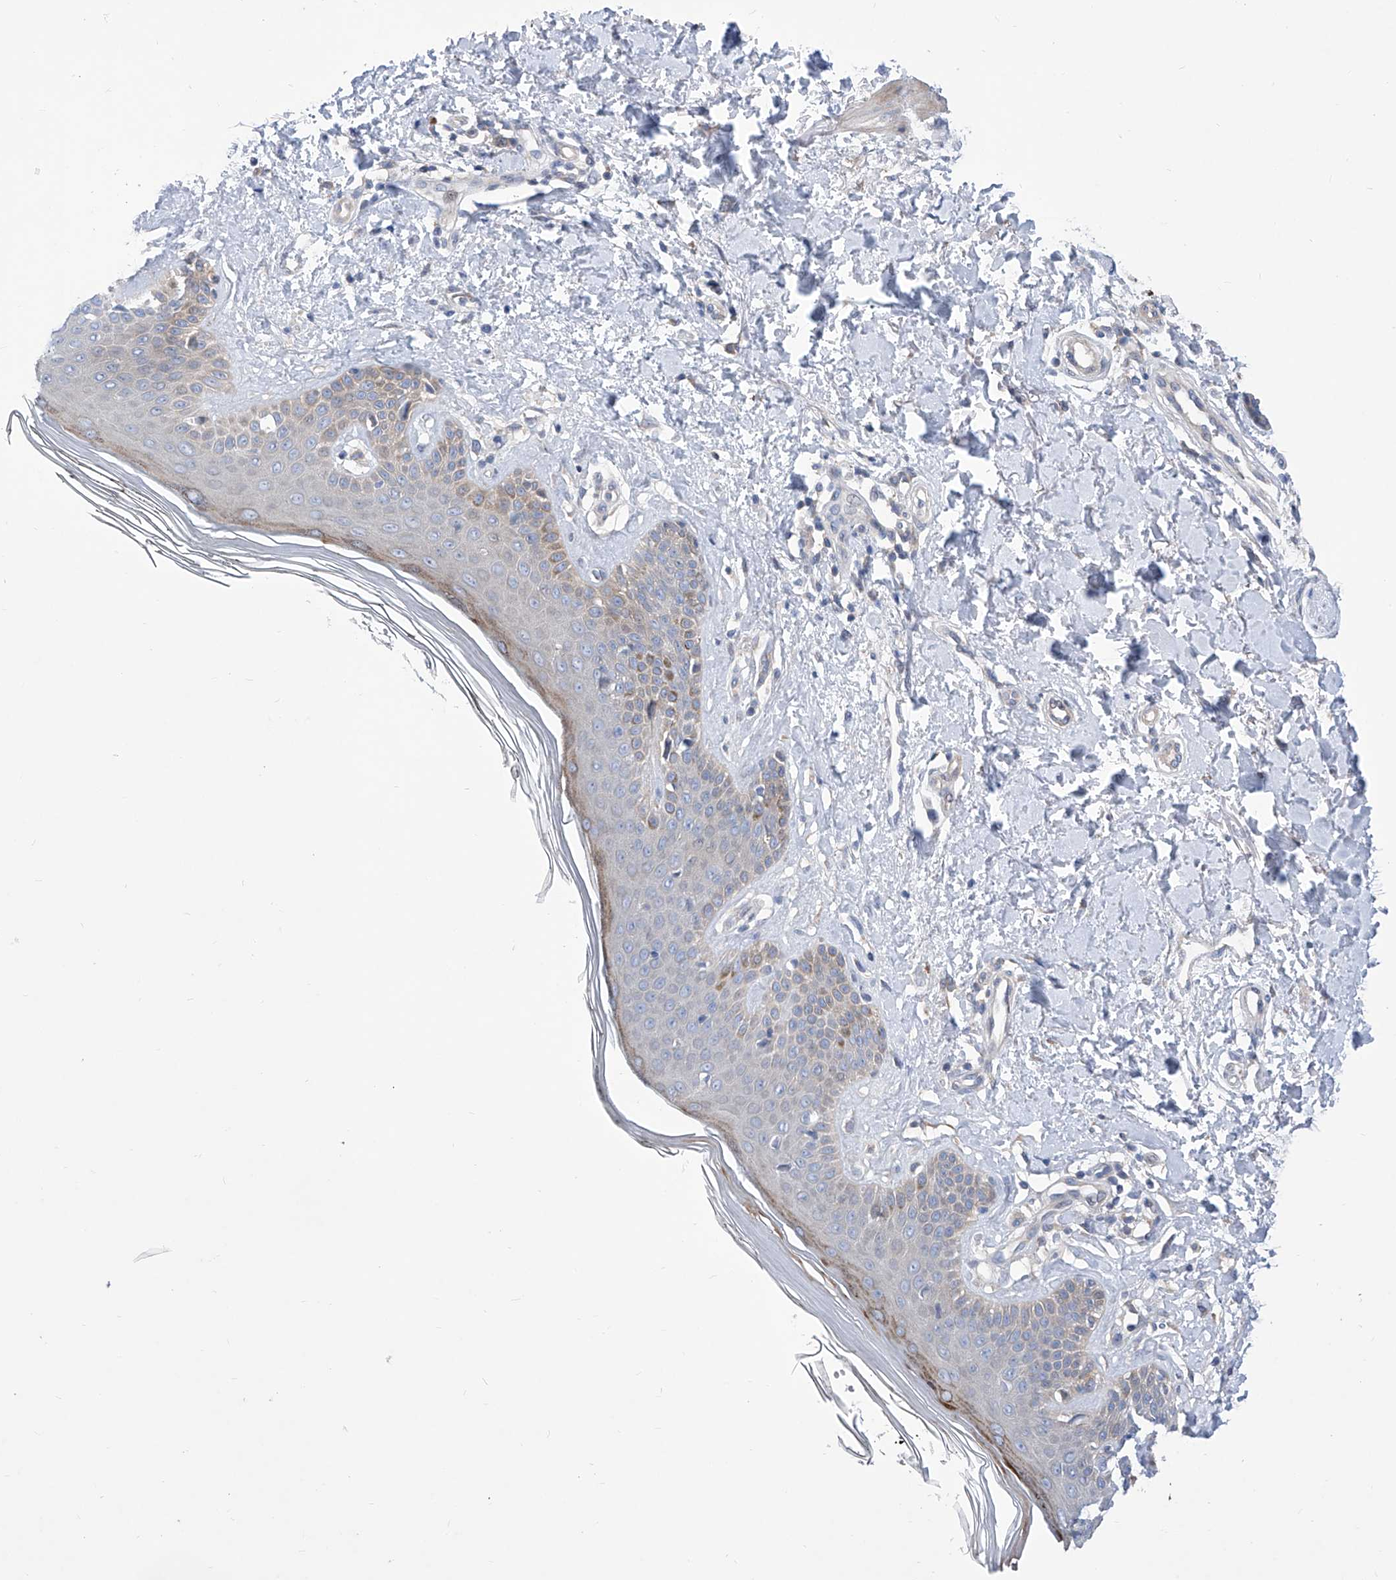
{"staining": {"intensity": "negative", "quantity": "none", "location": "none"}, "tissue": "skin", "cell_type": "Fibroblasts", "image_type": "normal", "snomed": [{"axis": "morphology", "description": "Normal tissue, NOS"}, {"axis": "topography", "description": "Skin"}], "caption": "Human skin stained for a protein using immunohistochemistry demonstrates no positivity in fibroblasts.", "gene": "SRBD1", "patient": {"sex": "female", "age": 64}}